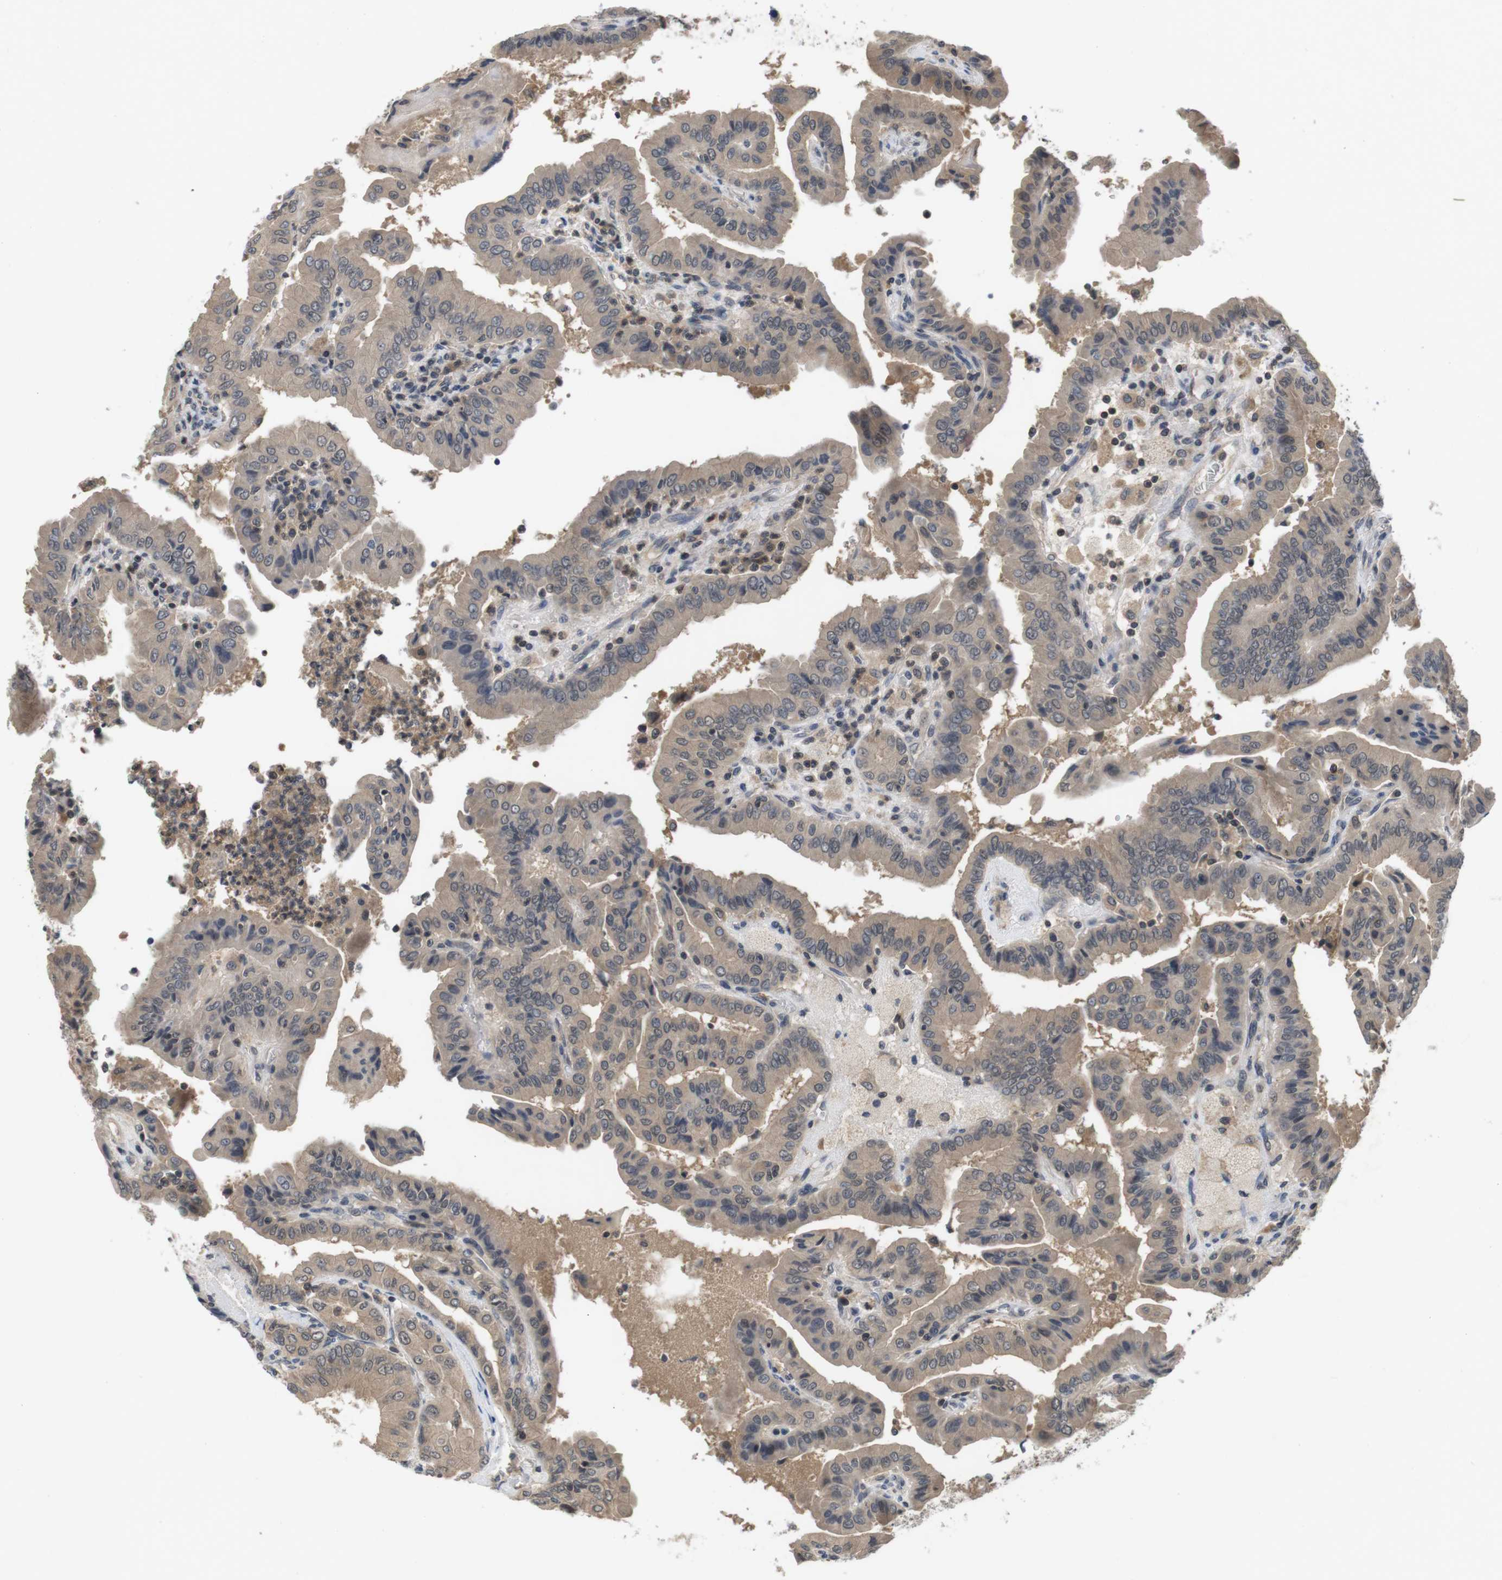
{"staining": {"intensity": "weak", "quantity": ">75%", "location": "cytoplasmic/membranous"}, "tissue": "thyroid cancer", "cell_type": "Tumor cells", "image_type": "cancer", "snomed": [{"axis": "morphology", "description": "Papillary adenocarcinoma, NOS"}, {"axis": "topography", "description": "Thyroid gland"}], "caption": "This image reveals immunohistochemistry staining of thyroid papillary adenocarcinoma, with low weak cytoplasmic/membranous expression in about >75% of tumor cells.", "gene": "FADD", "patient": {"sex": "male", "age": 33}}